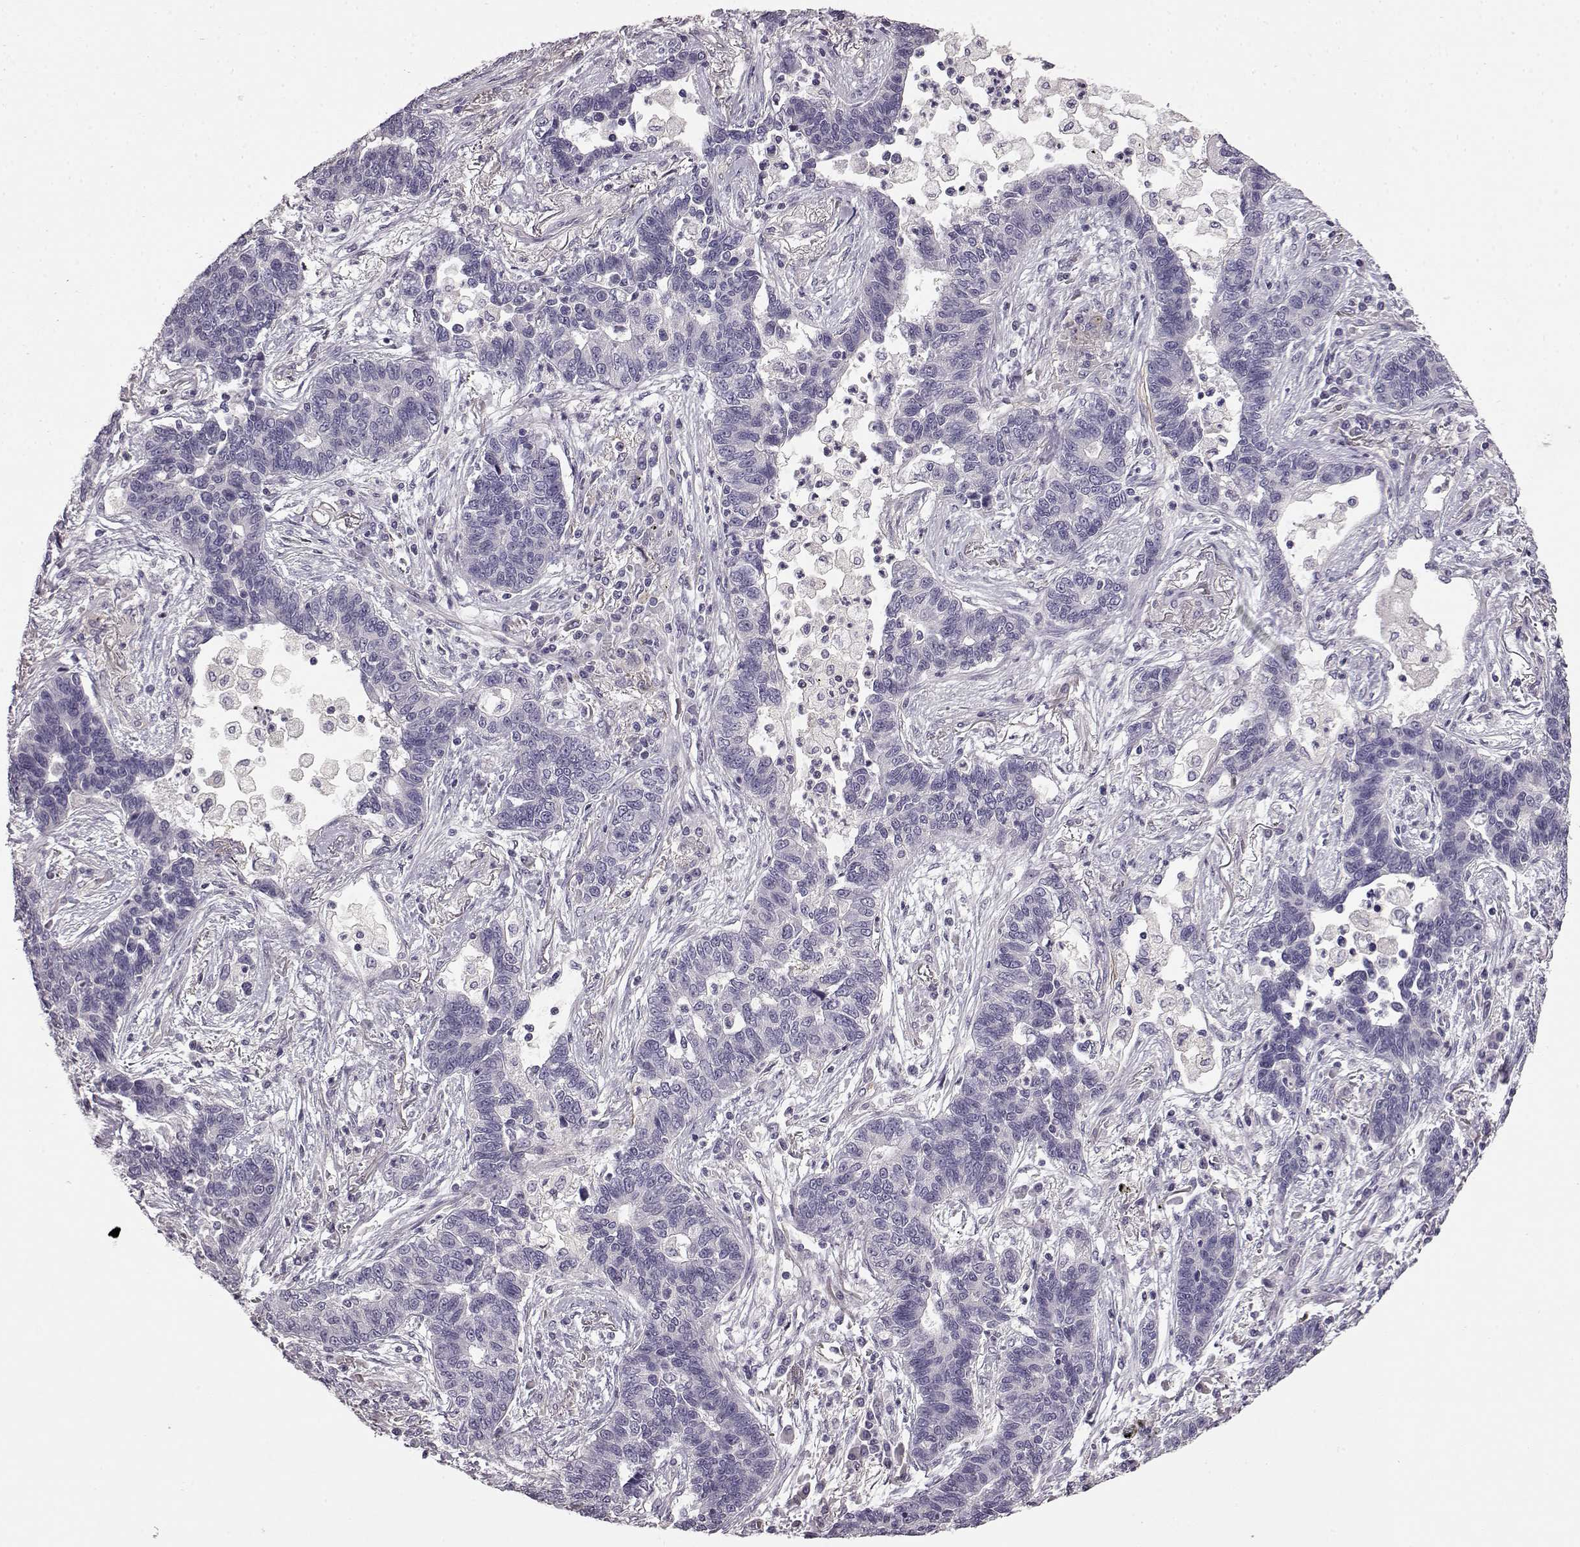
{"staining": {"intensity": "negative", "quantity": "none", "location": "none"}, "tissue": "lung cancer", "cell_type": "Tumor cells", "image_type": "cancer", "snomed": [{"axis": "morphology", "description": "Adenocarcinoma, NOS"}, {"axis": "topography", "description": "Lung"}], "caption": "Adenocarcinoma (lung) stained for a protein using immunohistochemistry (IHC) displays no staining tumor cells.", "gene": "KRT85", "patient": {"sex": "female", "age": 57}}